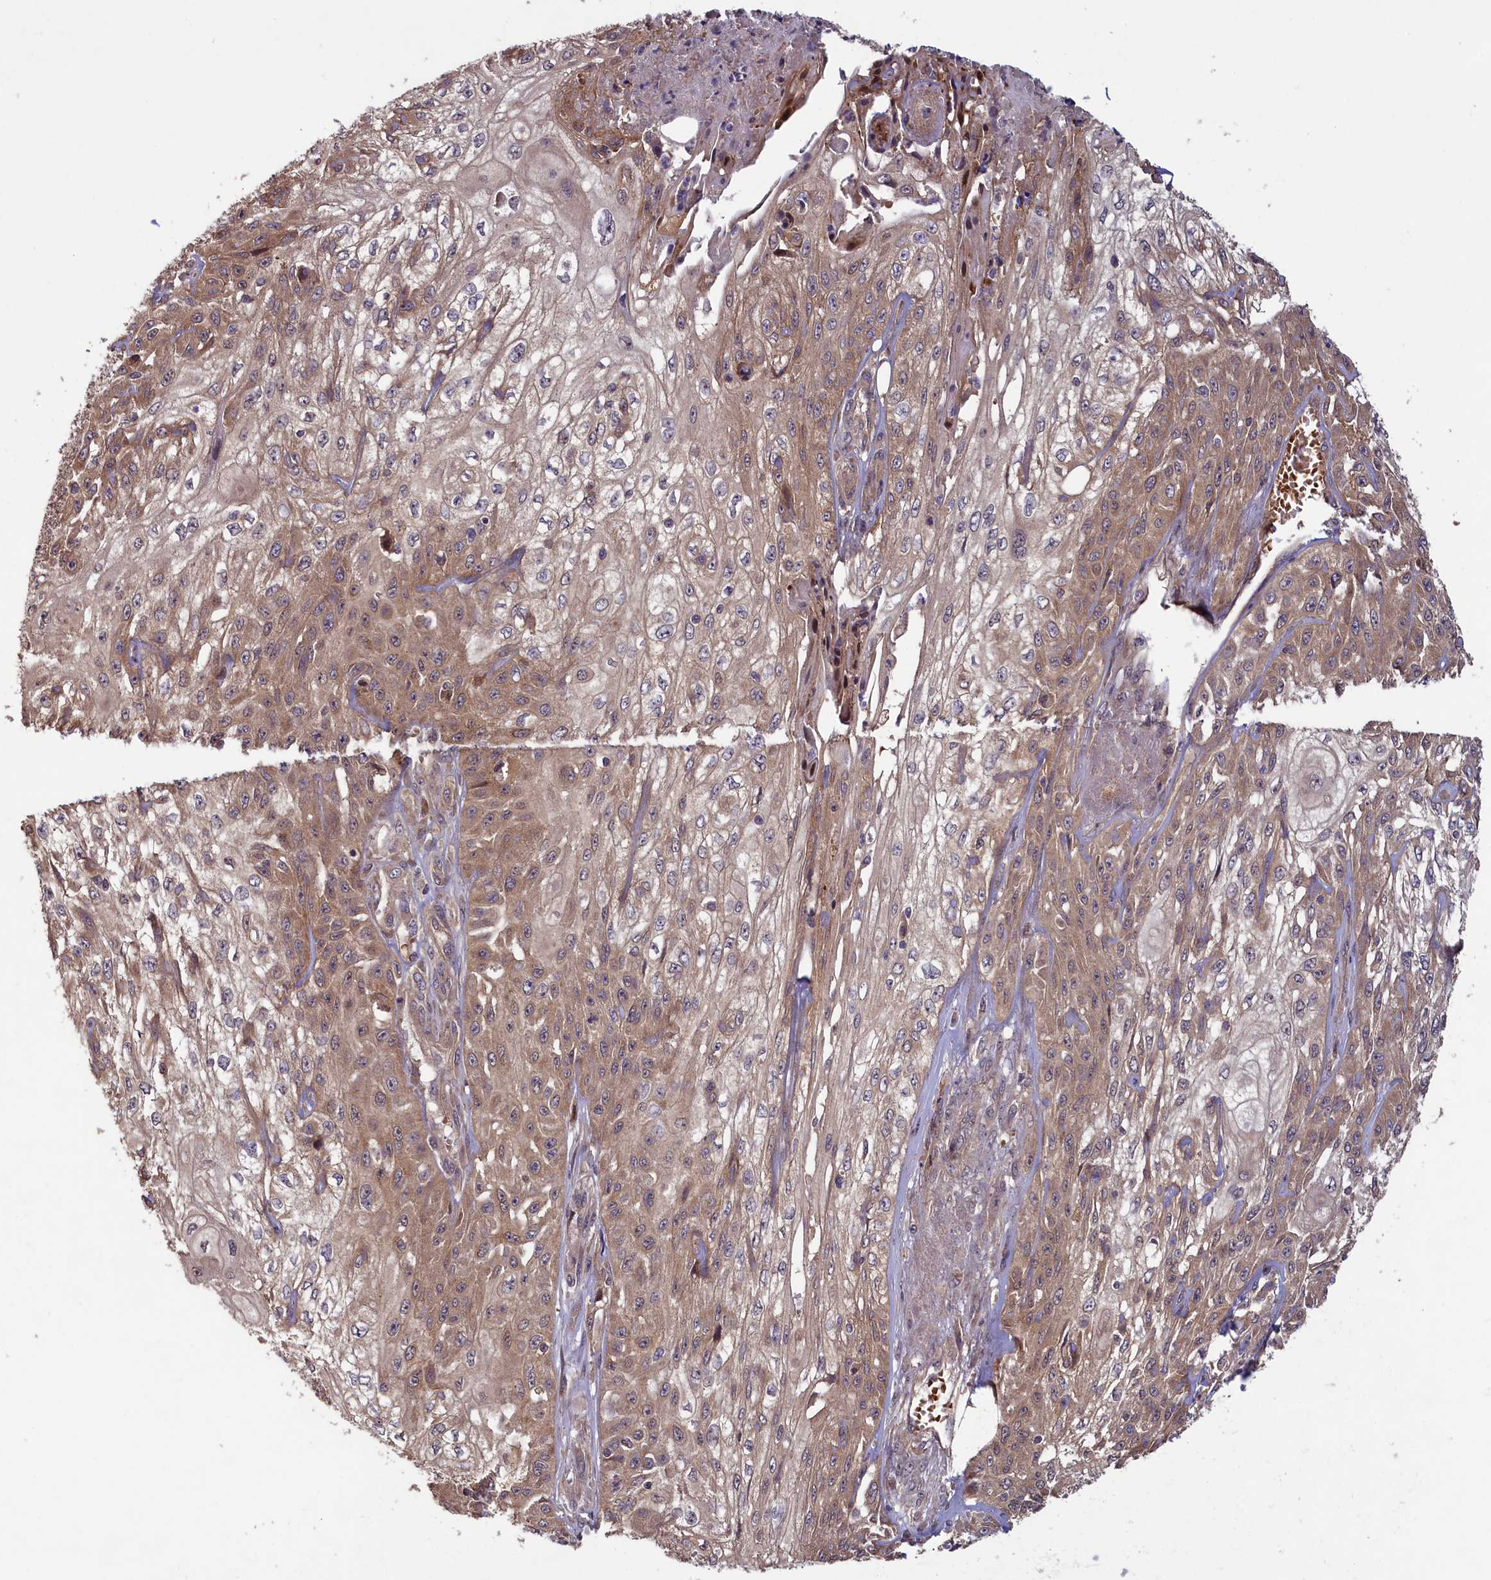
{"staining": {"intensity": "moderate", "quantity": "25%-75%", "location": "cytoplasmic/membranous"}, "tissue": "skin cancer", "cell_type": "Tumor cells", "image_type": "cancer", "snomed": [{"axis": "morphology", "description": "Squamous cell carcinoma, NOS"}, {"axis": "morphology", "description": "Squamous cell carcinoma, metastatic, NOS"}, {"axis": "topography", "description": "Skin"}, {"axis": "topography", "description": "Lymph node"}], "caption": "Immunohistochemical staining of skin metastatic squamous cell carcinoma shows medium levels of moderate cytoplasmic/membranous positivity in about 25%-75% of tumor cells. (DAB (3,3'-diaminobenzidine) IHC with brightfield microscopy, high magnification).", "gene": "CIAO2B", "patient": {"sex": "male", "age": 75}}